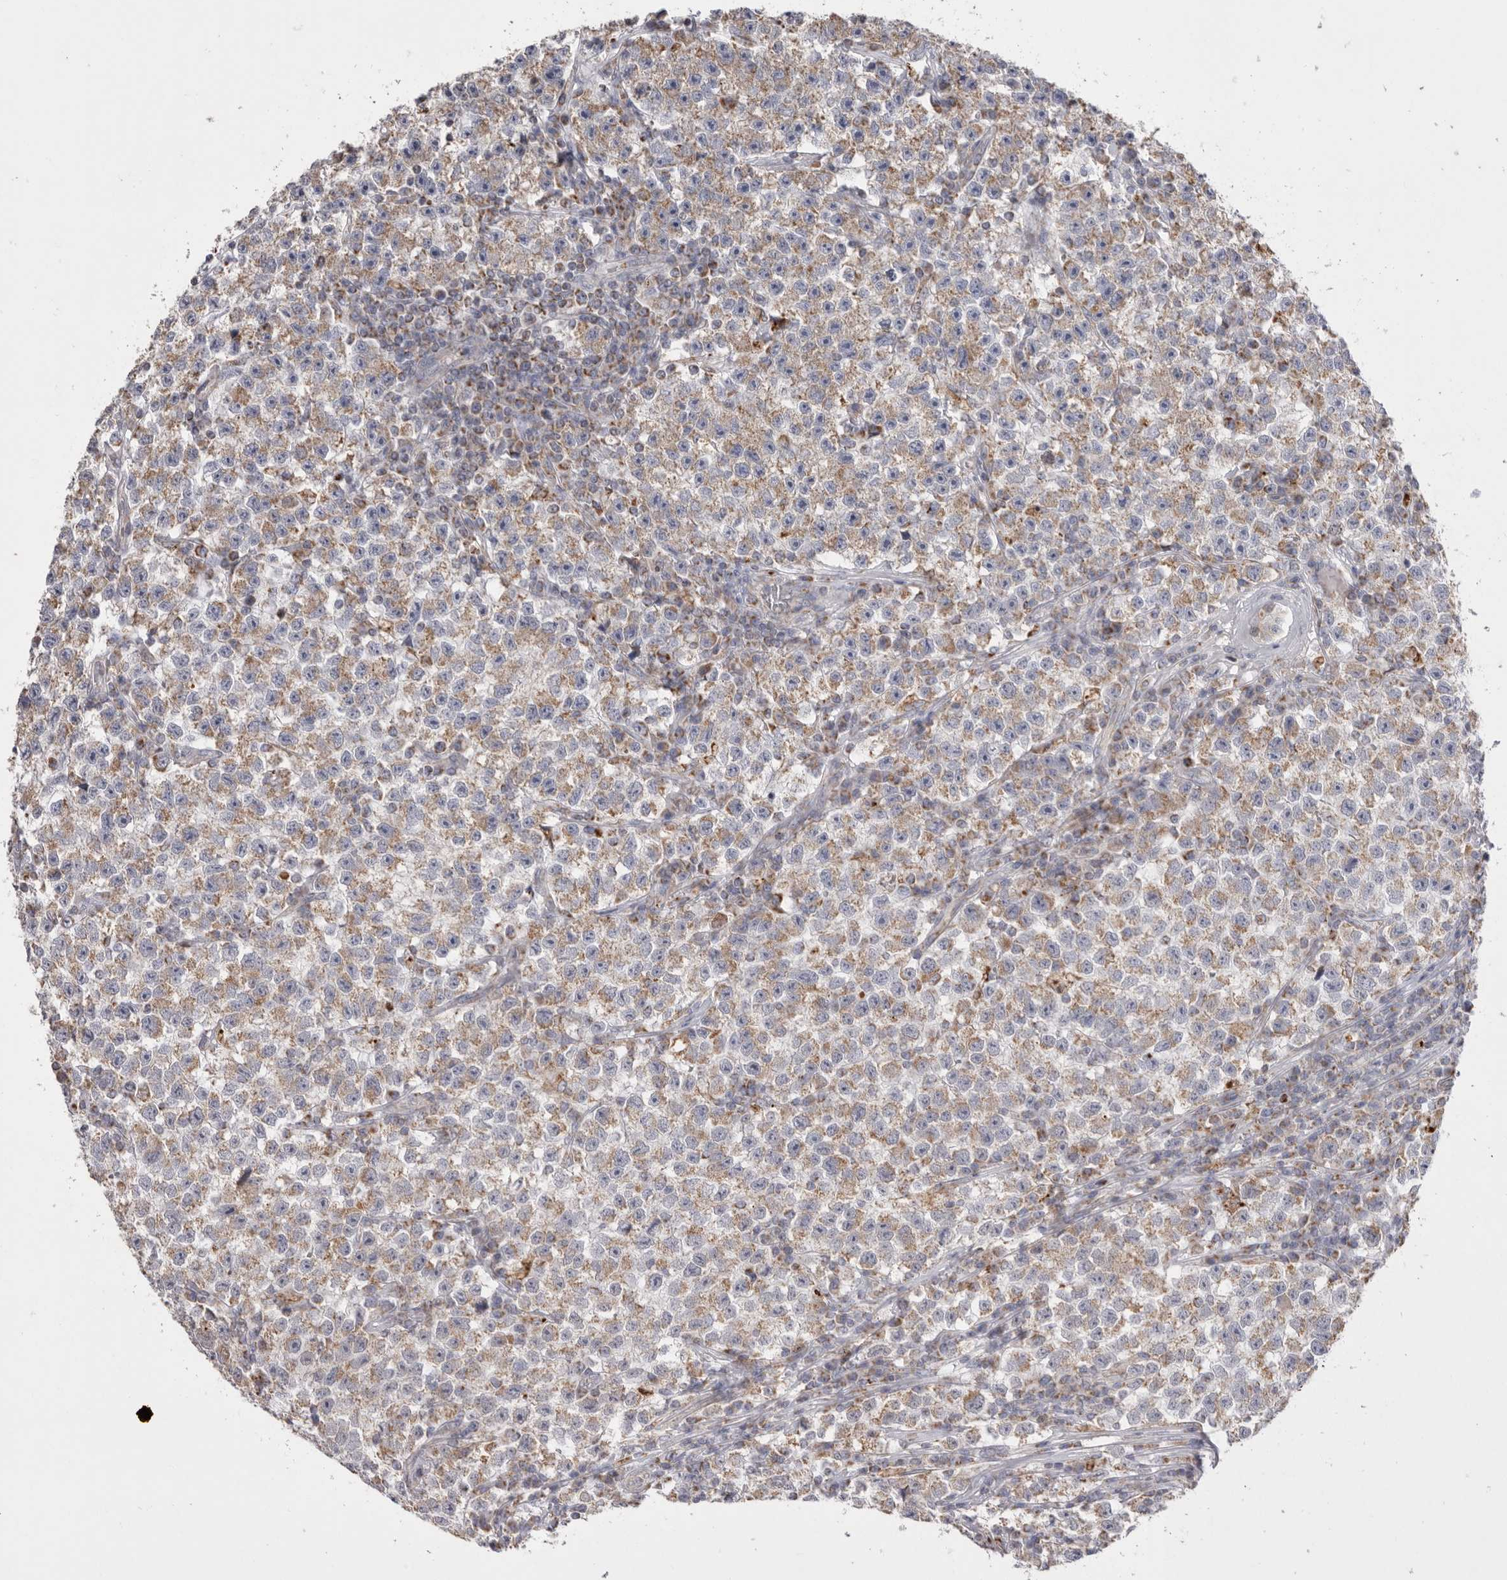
{"staining": {"intensity": "weak", "quantity": ">75%", "location": "cytoplasmic/membranous"}, "tissue": "testis cancer", "cell_type": "Tumor cells", "image_type": "cancer", "snomed": [{"axis": "morphology", "description": "Seminoma, NOS"}, {"axis": "topography", "description": "Testis"}], "caption": "Protein staining reveals weak cytoplasmic/membranous expression in approximately >75% of tumor cells in testis cancer.", "gene": "VDAC3", "patient": {"sex": "male", "age": 22}}